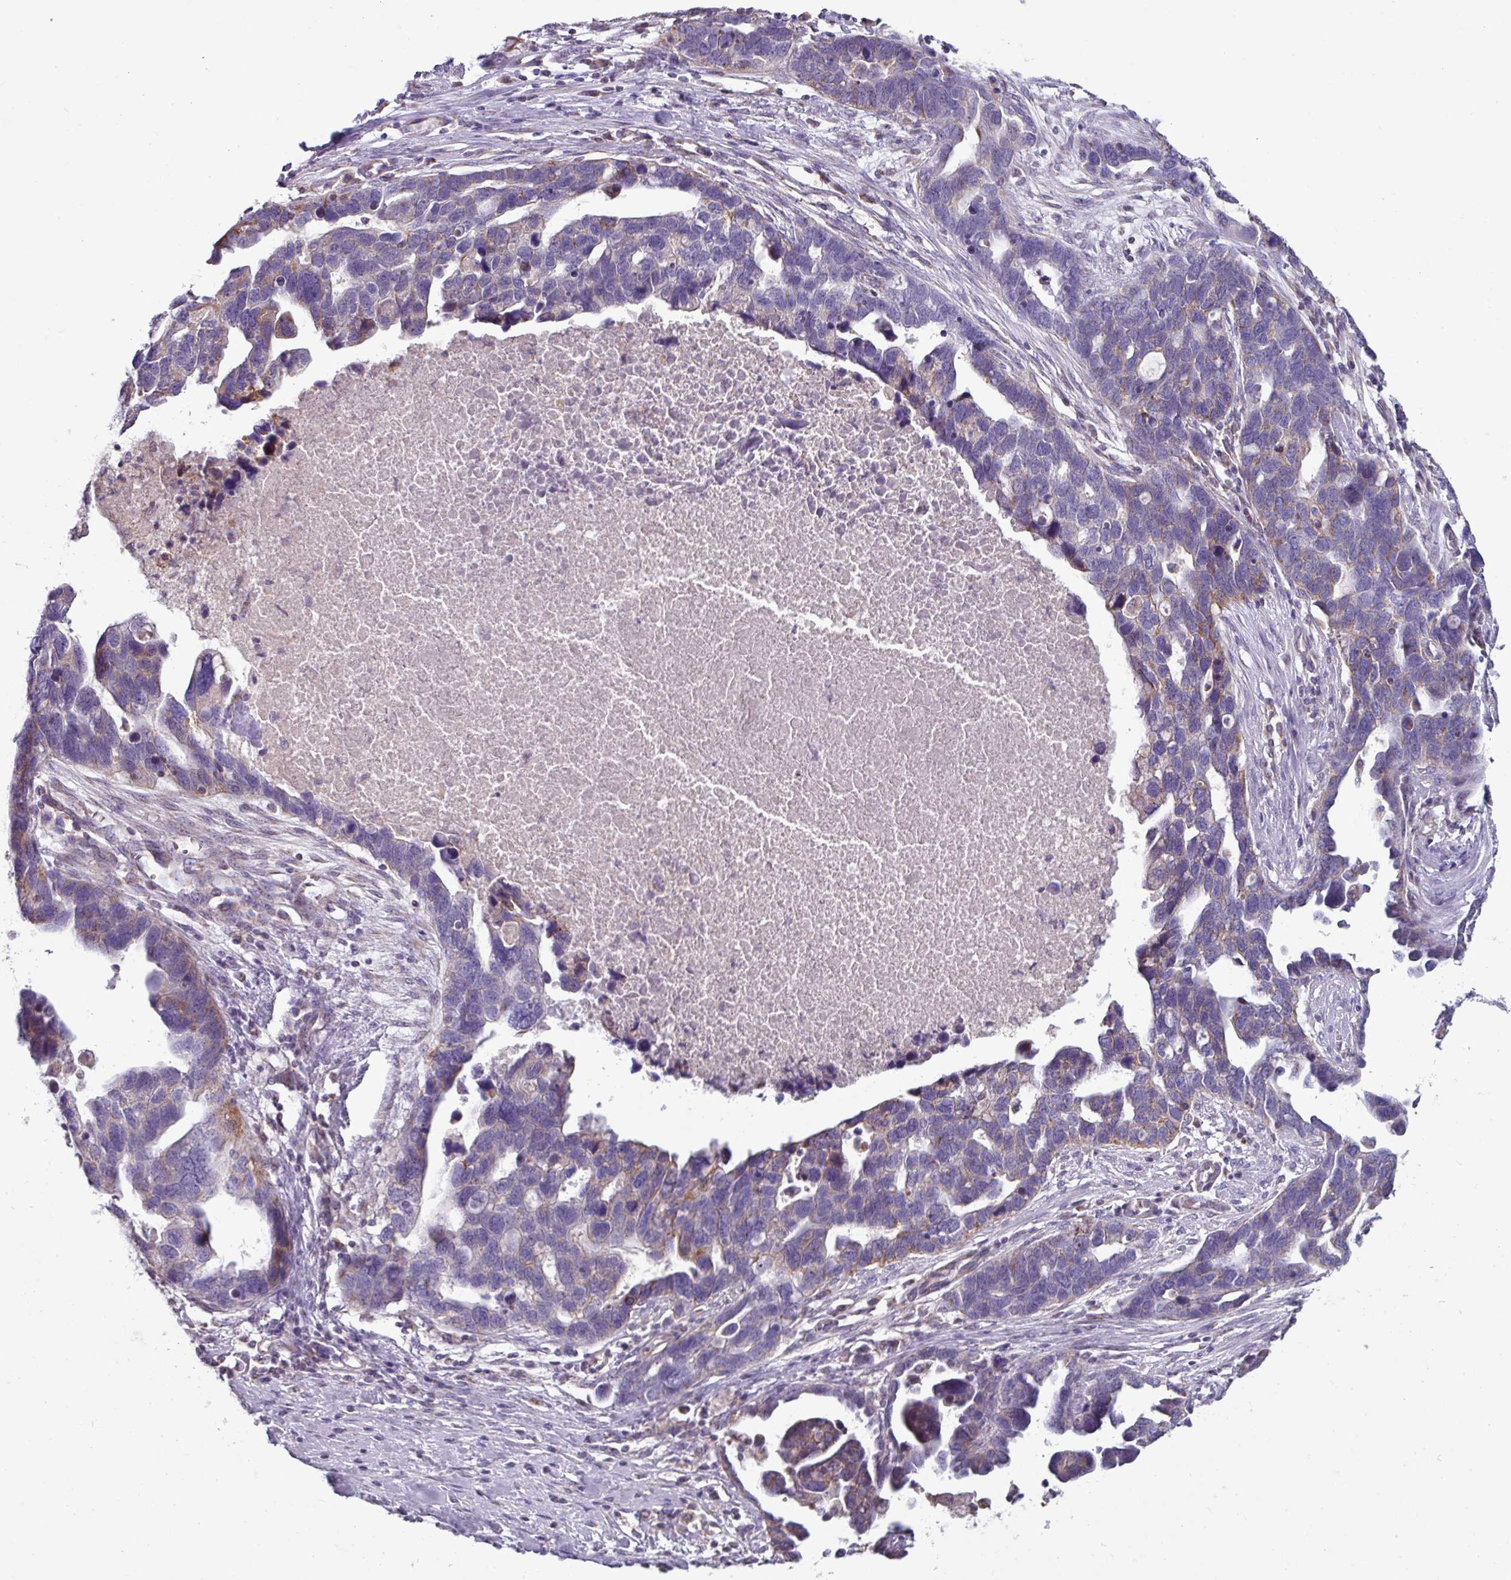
{"staining": {"intensity": "weak", "quantity": "25%-75%", "location": "cytoplasmic/membranous"}, "tissue": "ovarian cancer", "cell_type": "Tumor cells", "image_type": "cancer", "snomed": [{"axis": "morphology", "description": "Cystadenocarcinoma, serous, NOS"}, {"axis": "topography", "description": "Ovary"}], "caption": "Weak cytoplasmic/membranous expression is identified in about 25%-75% of tumor cells in ovarian serous cystadenocarcinoma.", "gene": "MT-ND4", "patient": {"sex": "female", "age": 54}}